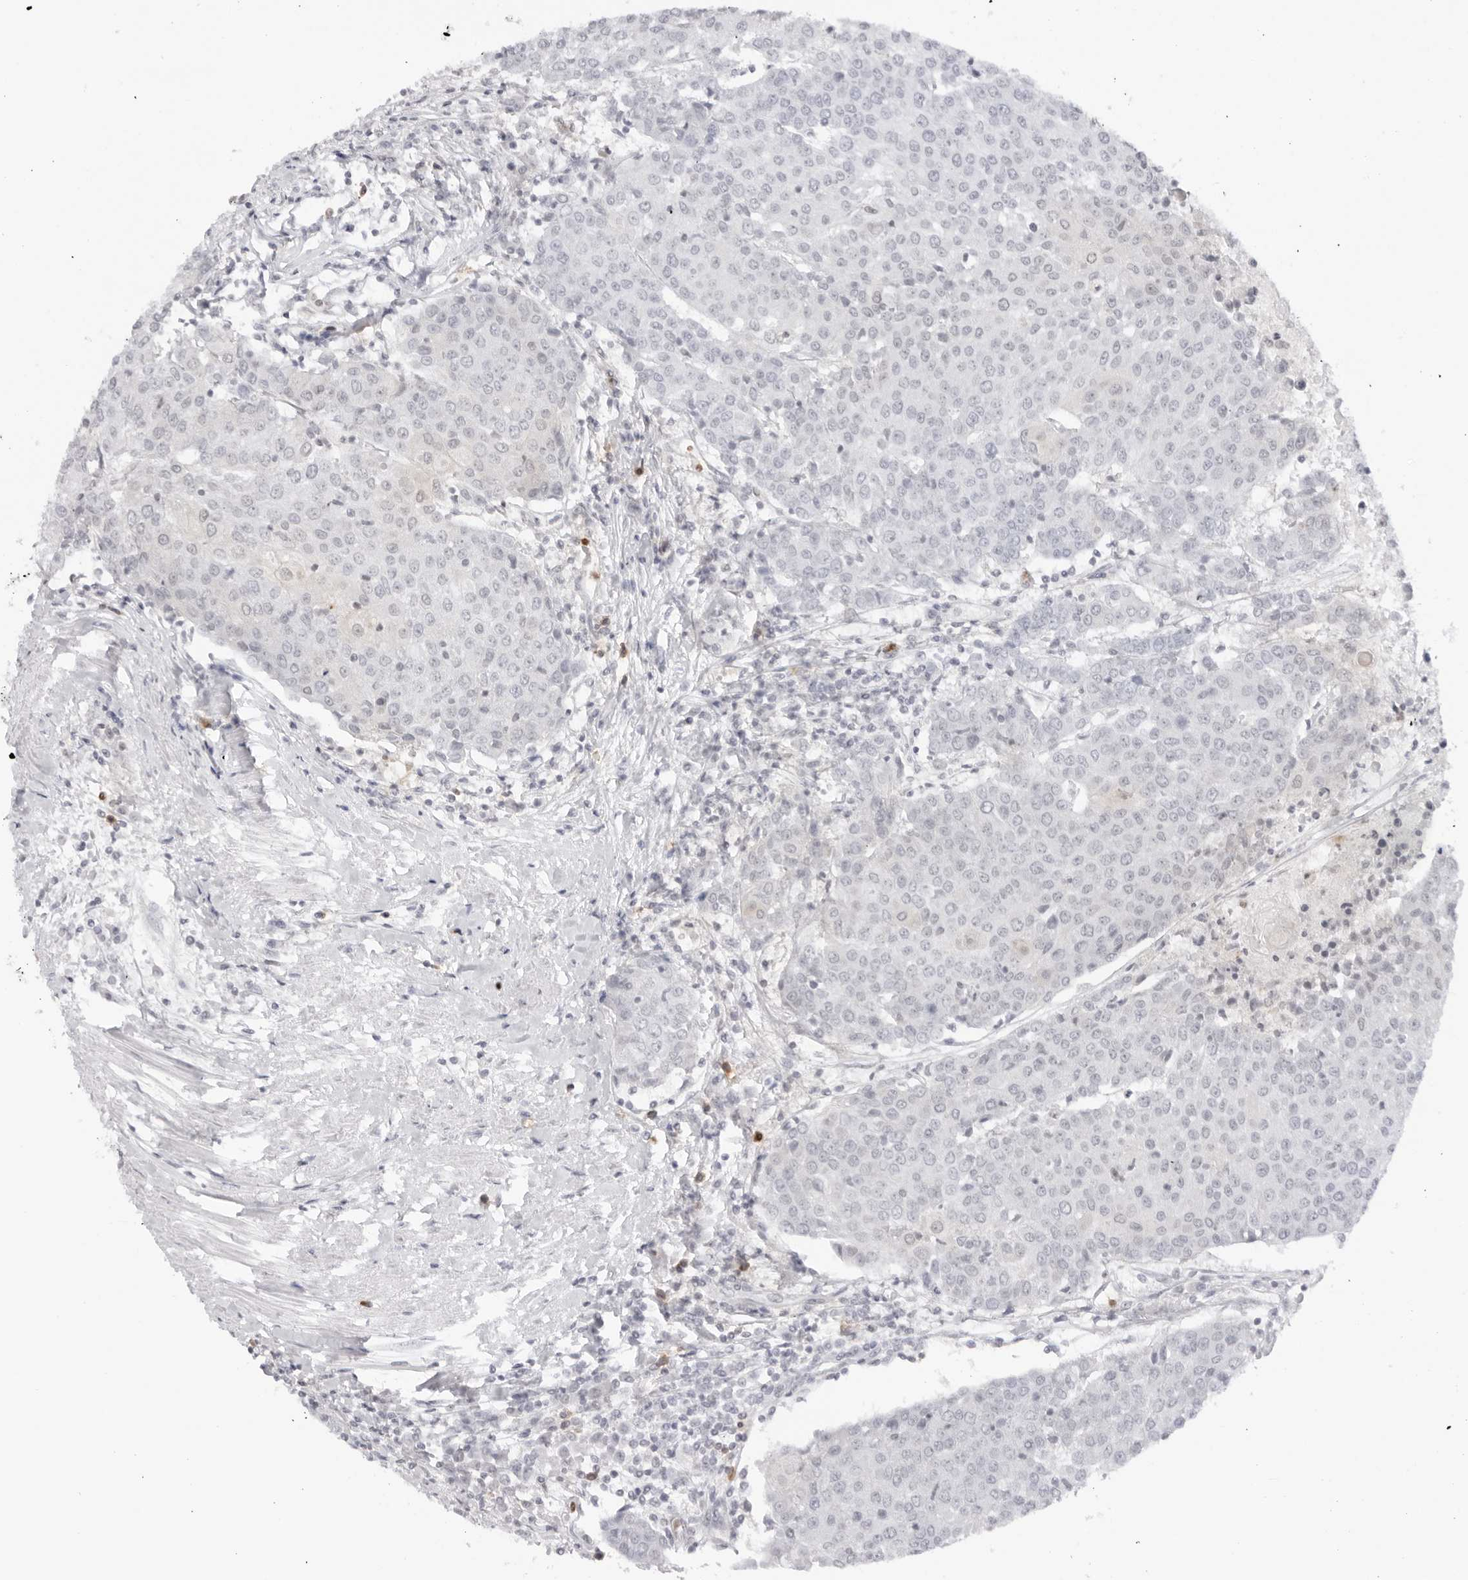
{"staining": {"intensity": "negative", "quantity": "none", "location": "none"}, "tissue": "urothelial cancer", "cell_type": "Tumor cells", "image_type": "cancer", "snomed": [{"axis": "morphology", "description": "Urothelial carcinoma, High grade"}, {"axis": "topography", "description": "Urinary bladder"}], "caption": "Micrograph shows no significant protein positivity in tumor cells of urothelial cancer.", "gene": "RNF146", "patient": {"sex": "female", "age": 85}}